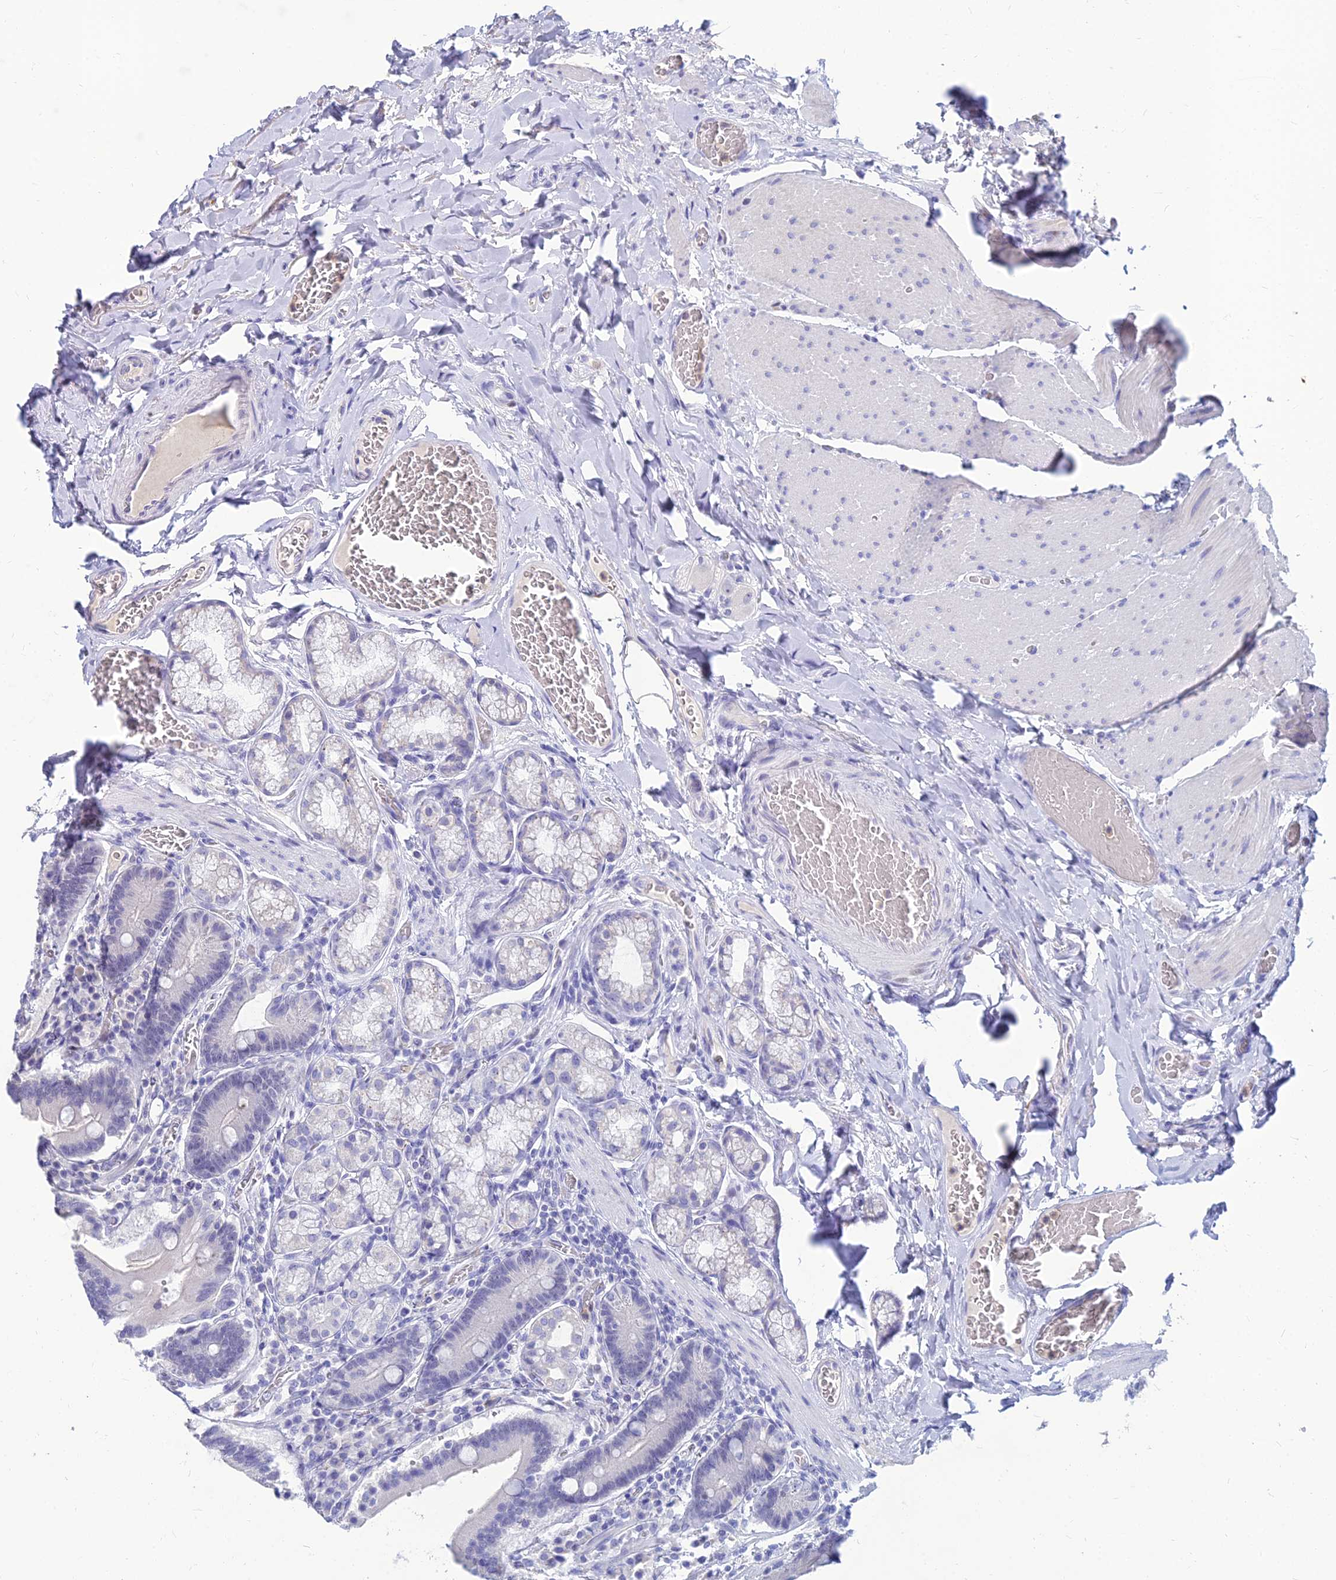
{"staining": {"intensity": "negative", "quantity": "none", "location": "none"}, "tissue": "duodenum", "cell_type": "Glandular cells", "image_type": "normal", "snomed": [{"axis": "morphology", "description": "Normal tissue, NOS"}, {"axis": "topography", "description": "Duodenum"}], "caption": "This is an immunohistochemistry image of normal duodenum. There is no positivity in glandular cells.", "gene": "GOLGA6A", "patient": {"sex": "female", "age": 62}}